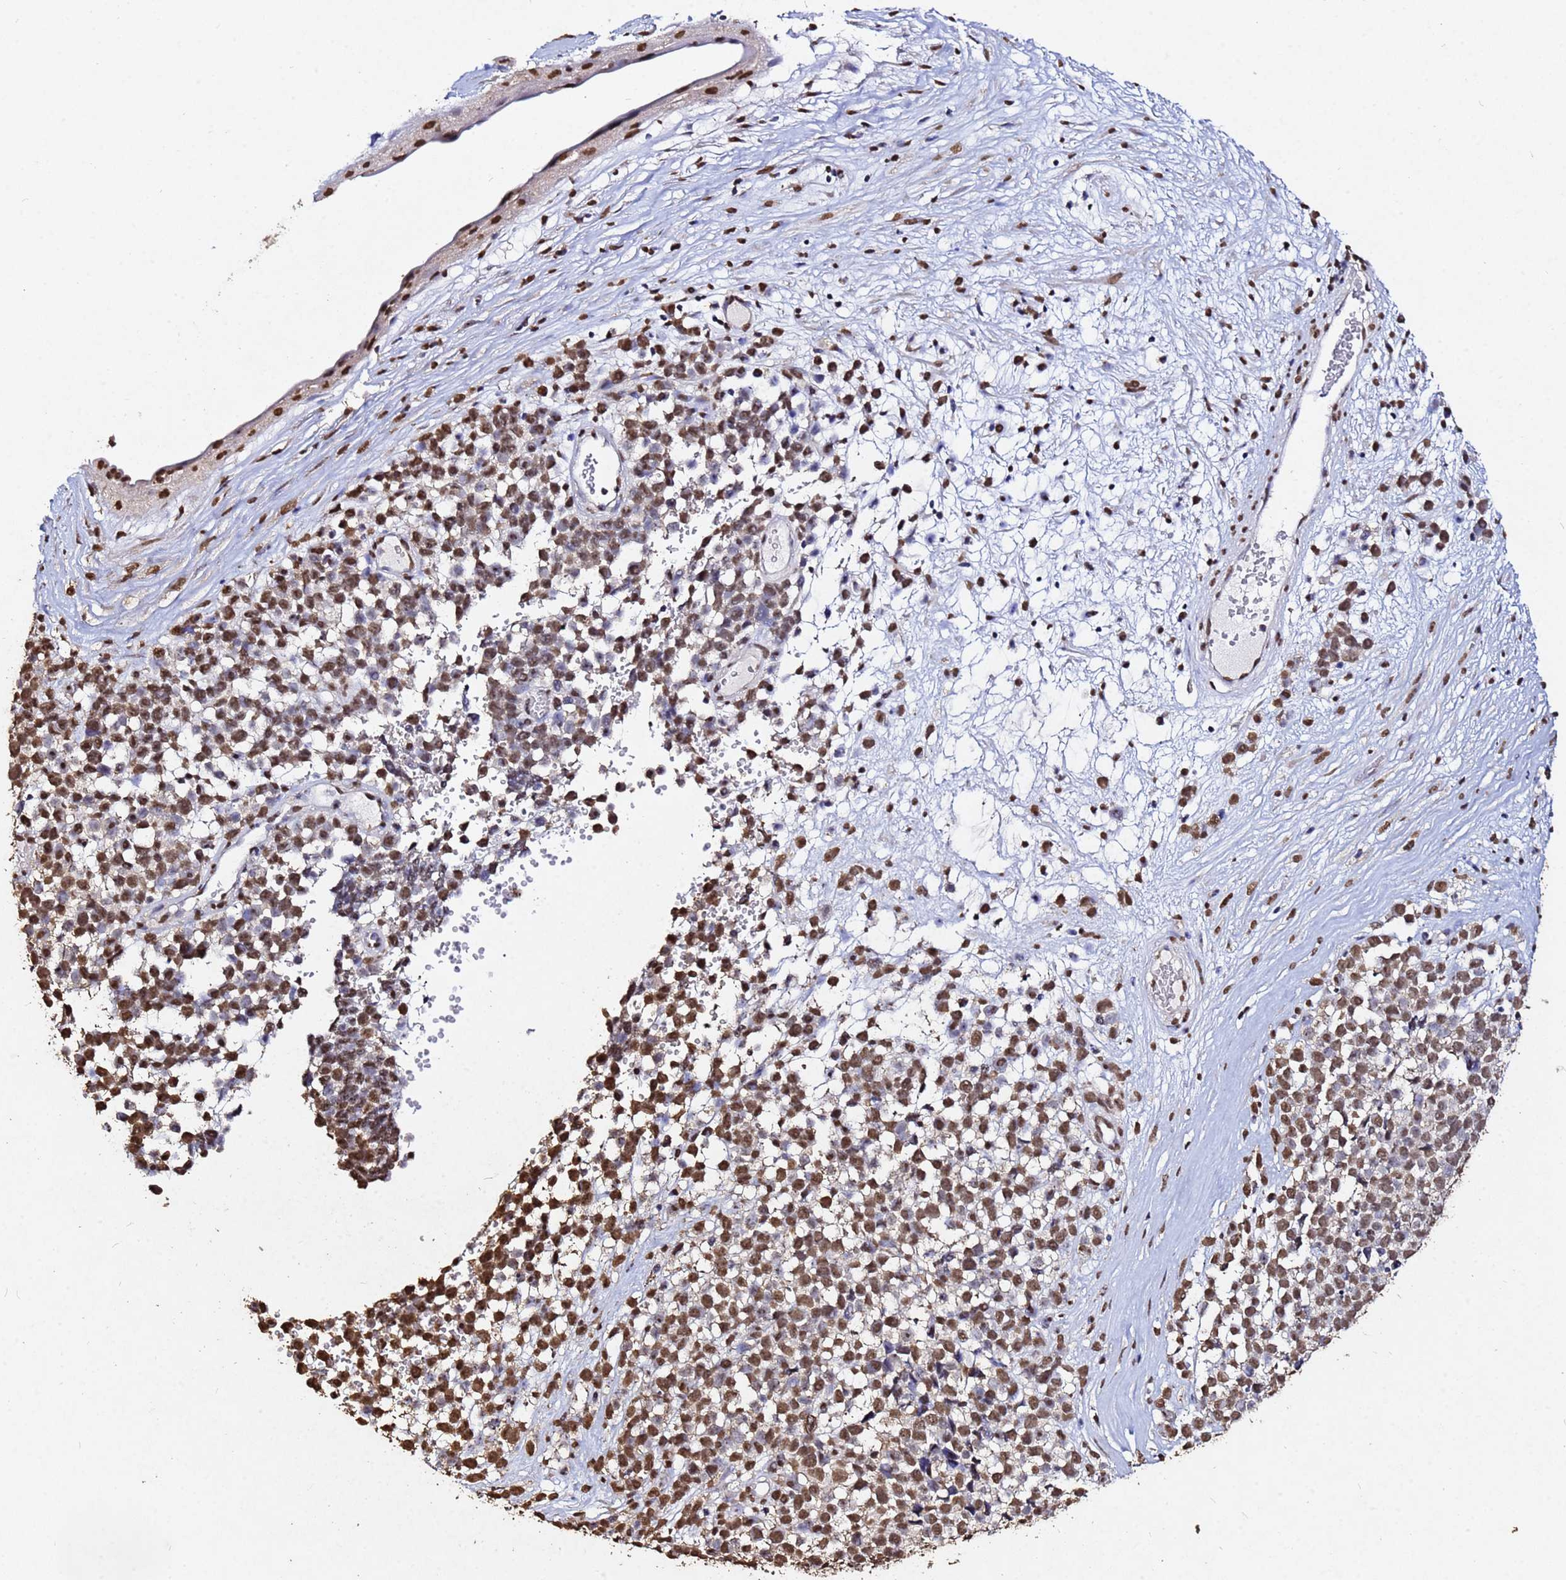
{"staining": {"intensity": "moderate", "quantity": ">75%", "location": "nuclear"}, "tissue": "melanoma", "cell_type": "Tumor cells", "image_type": "cancer", "snomed": [{"axis": "morphology", "description": "Malignant melanoma, NOS"}, {"axis": "topography", "description": "Nose, NOS"}], "caption": "About >75% of tumor cells in human malignant melanoma exhibit moderate nuclear protein positivity as visualized by brown immunohistochemical staining.", "gene": "MYOCD", "patient": {"sex": "female", "age": 48}}